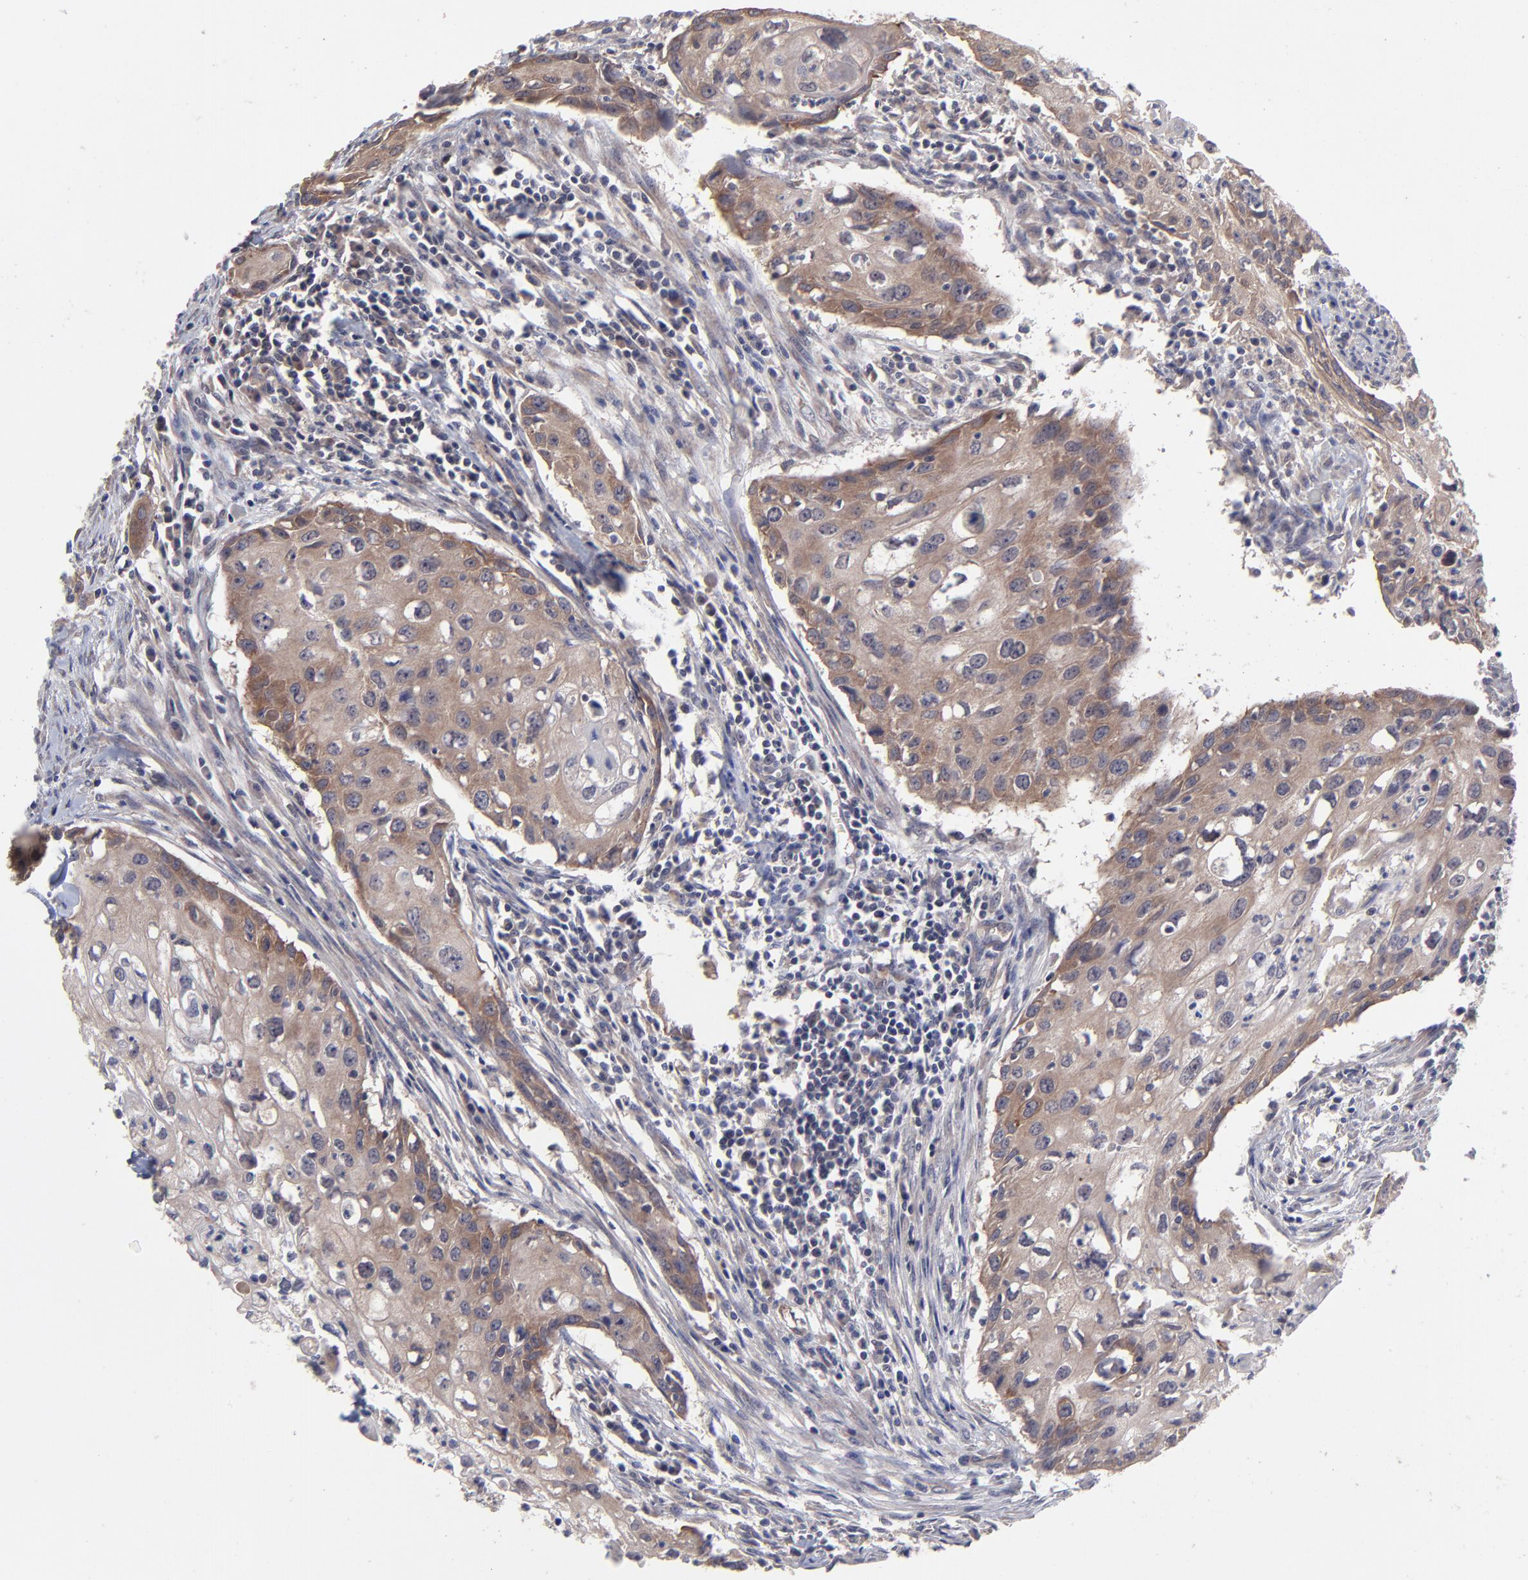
{"staining": {"intensity": "moderate", "quantity": ">75%", "location": "cytoplasmic/membranous"}, "tissue": "urothelial cancer", "cell_type": "Tumor cells", "image_type": "cancer", "snomed": [{"axis": "morphology", "description": "Urothelial carcinoma, High grade"}, {"axis": "topography", "description": "Urinary bladder"}], "caption": "Moderate cytoplasmic/membranous expression is identified in about >75% of tumor cells in urothelial carcinoma (high-grade).", "gene": "ZNF780B", "patient": {"sex": "male", "age": 54}}